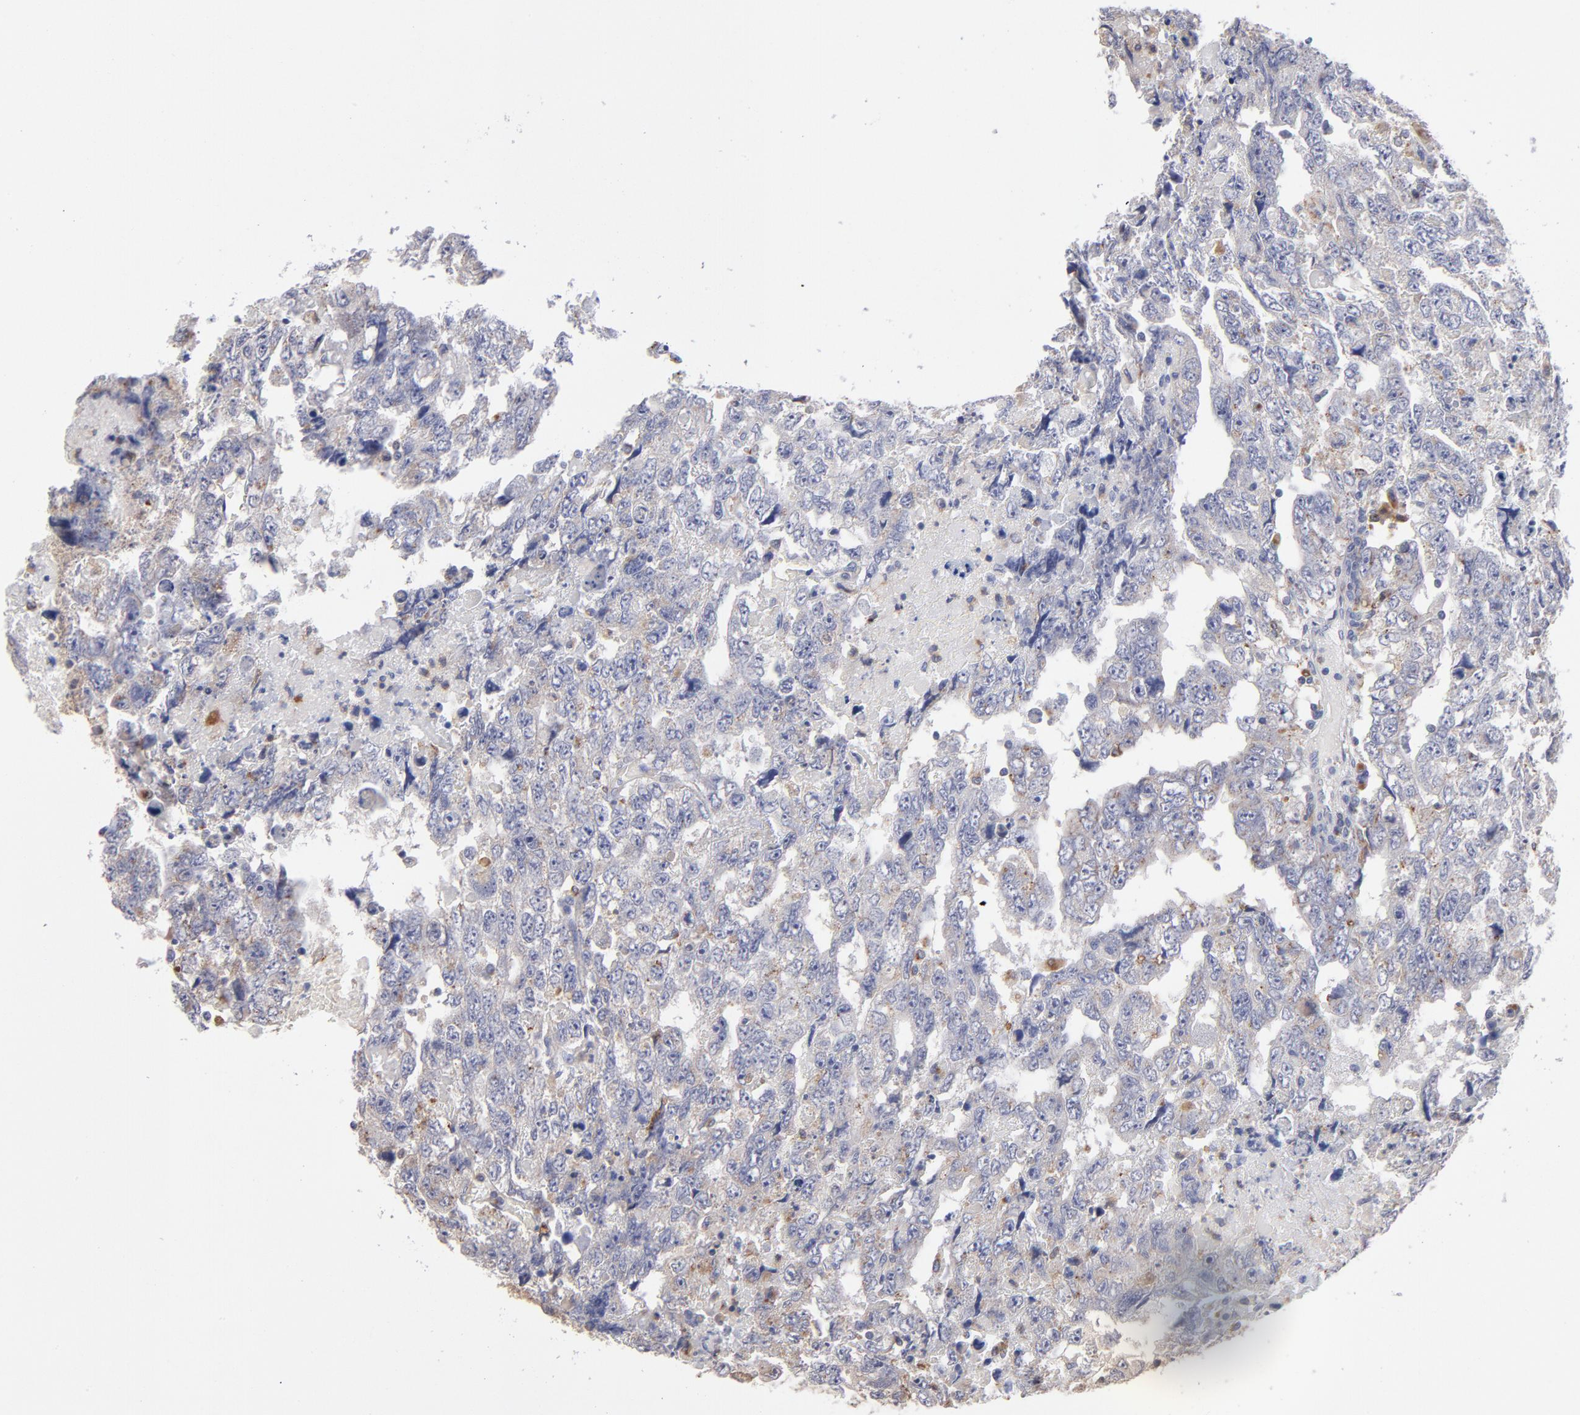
{"staining": {"intensity": "weak", "quantity": "<25%", "location": "cytoplasmic/membranous"}, "tissue": "testis cancer", "cell_type": "Tumor cells", "image_type": "cancer", "snomed": [{"axis": "morphology", "description": "Carcinoma, Embryonal, NOS"}, {"axis": "topography", "description": "Testis"}], "caption": "The photomicrograph shows no significant staining in tumor cells of testis embryonal carcinoma.", "gene": "RRAGB", "patient": {"sex": "male", "age": 36}}